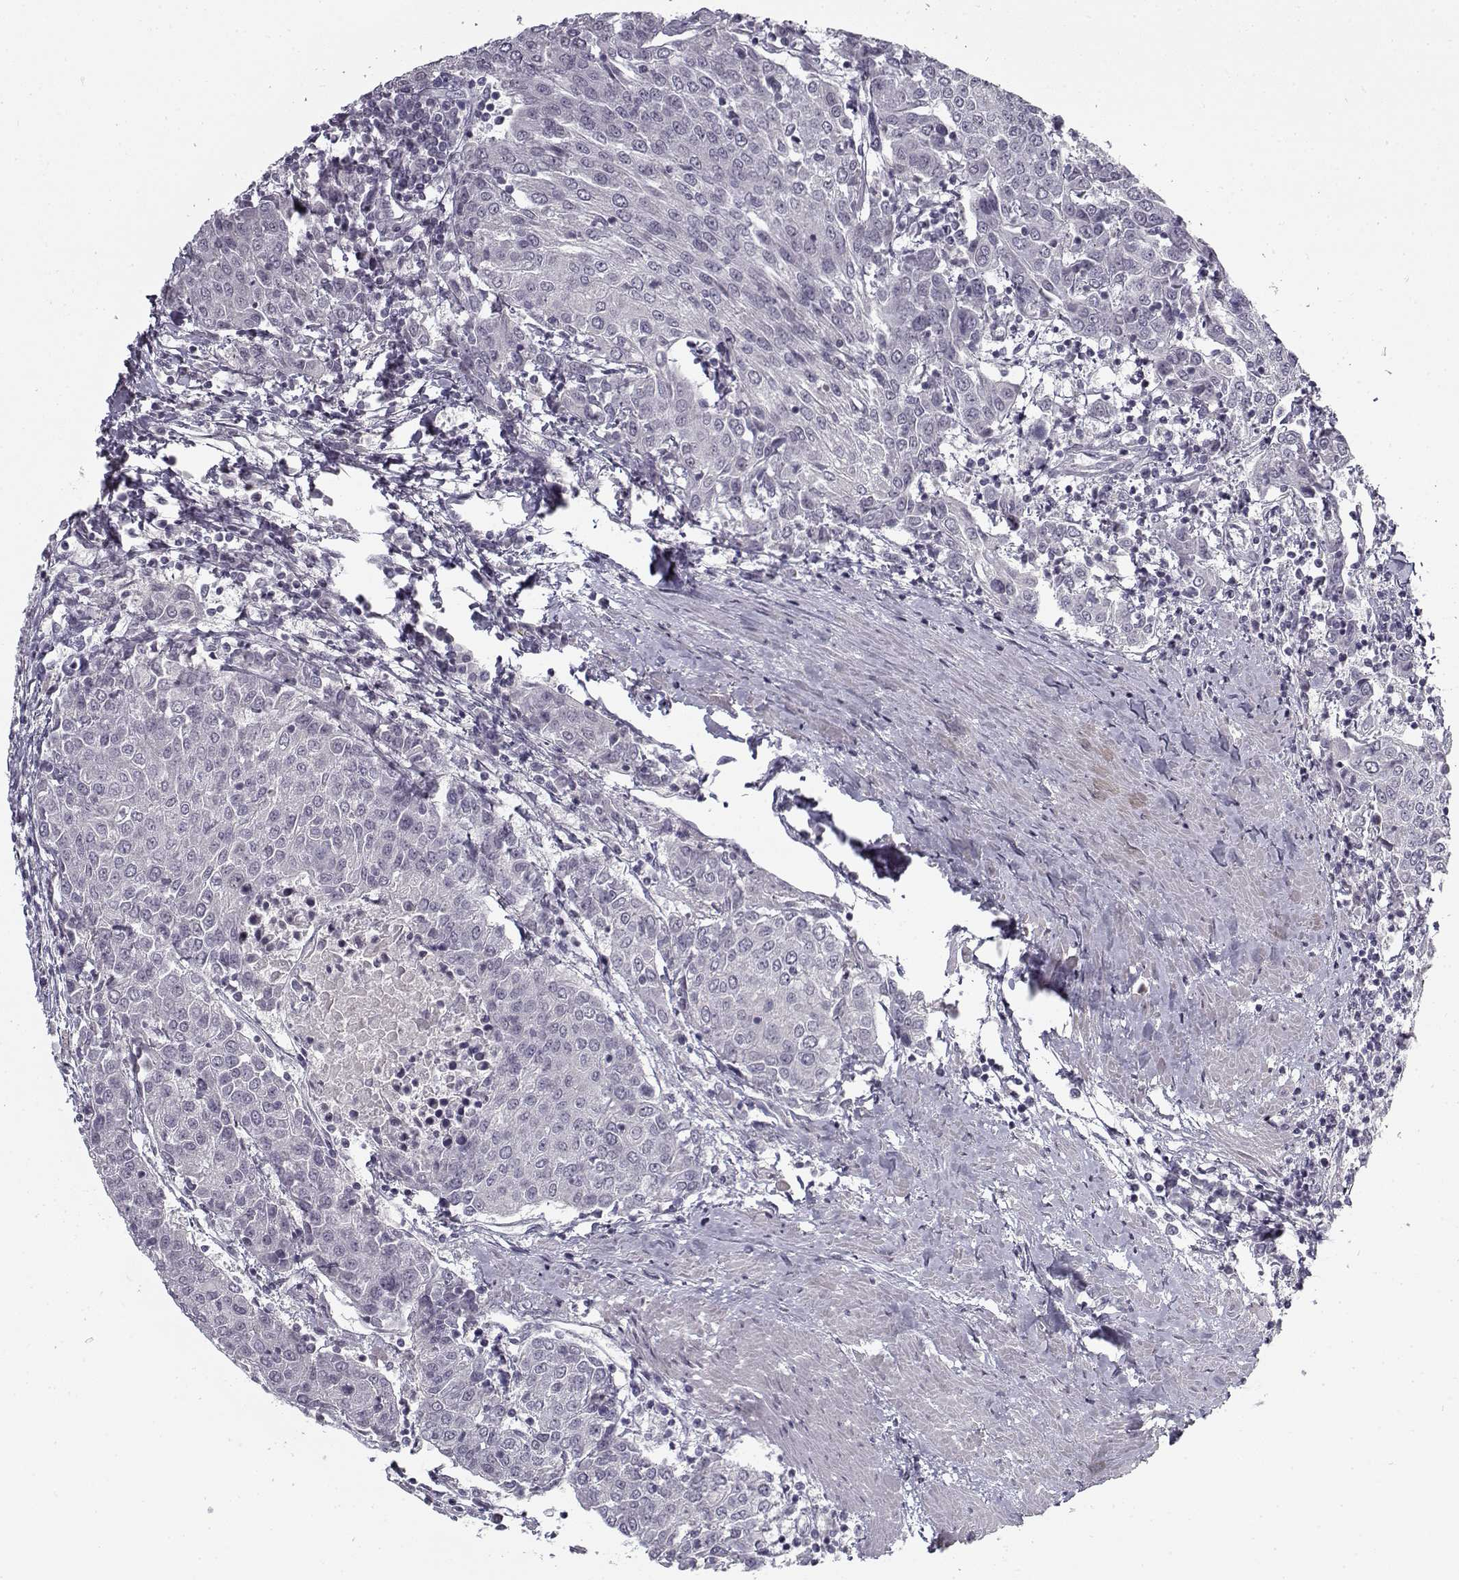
{"staining": {"intensity": "negative", "quantity": "none", "location": "none"}, "tissue": "urothelial cancer", "cell_type": "Tumor cells", "image_type": "cancer", "snomed": [{"axis": "morphology", "description": "Urothelial carcinoma, High grade"}, {"axis": "topography", "description": "Urinary bladder"}], "caption": "IHC micrograph of neoplastic tissue: urothelial cancer stained with DAB demonstrates no significant protein staining in tumor cells.", "gene": "SNCA", "patient": {"sex": "female", "age": 85}}